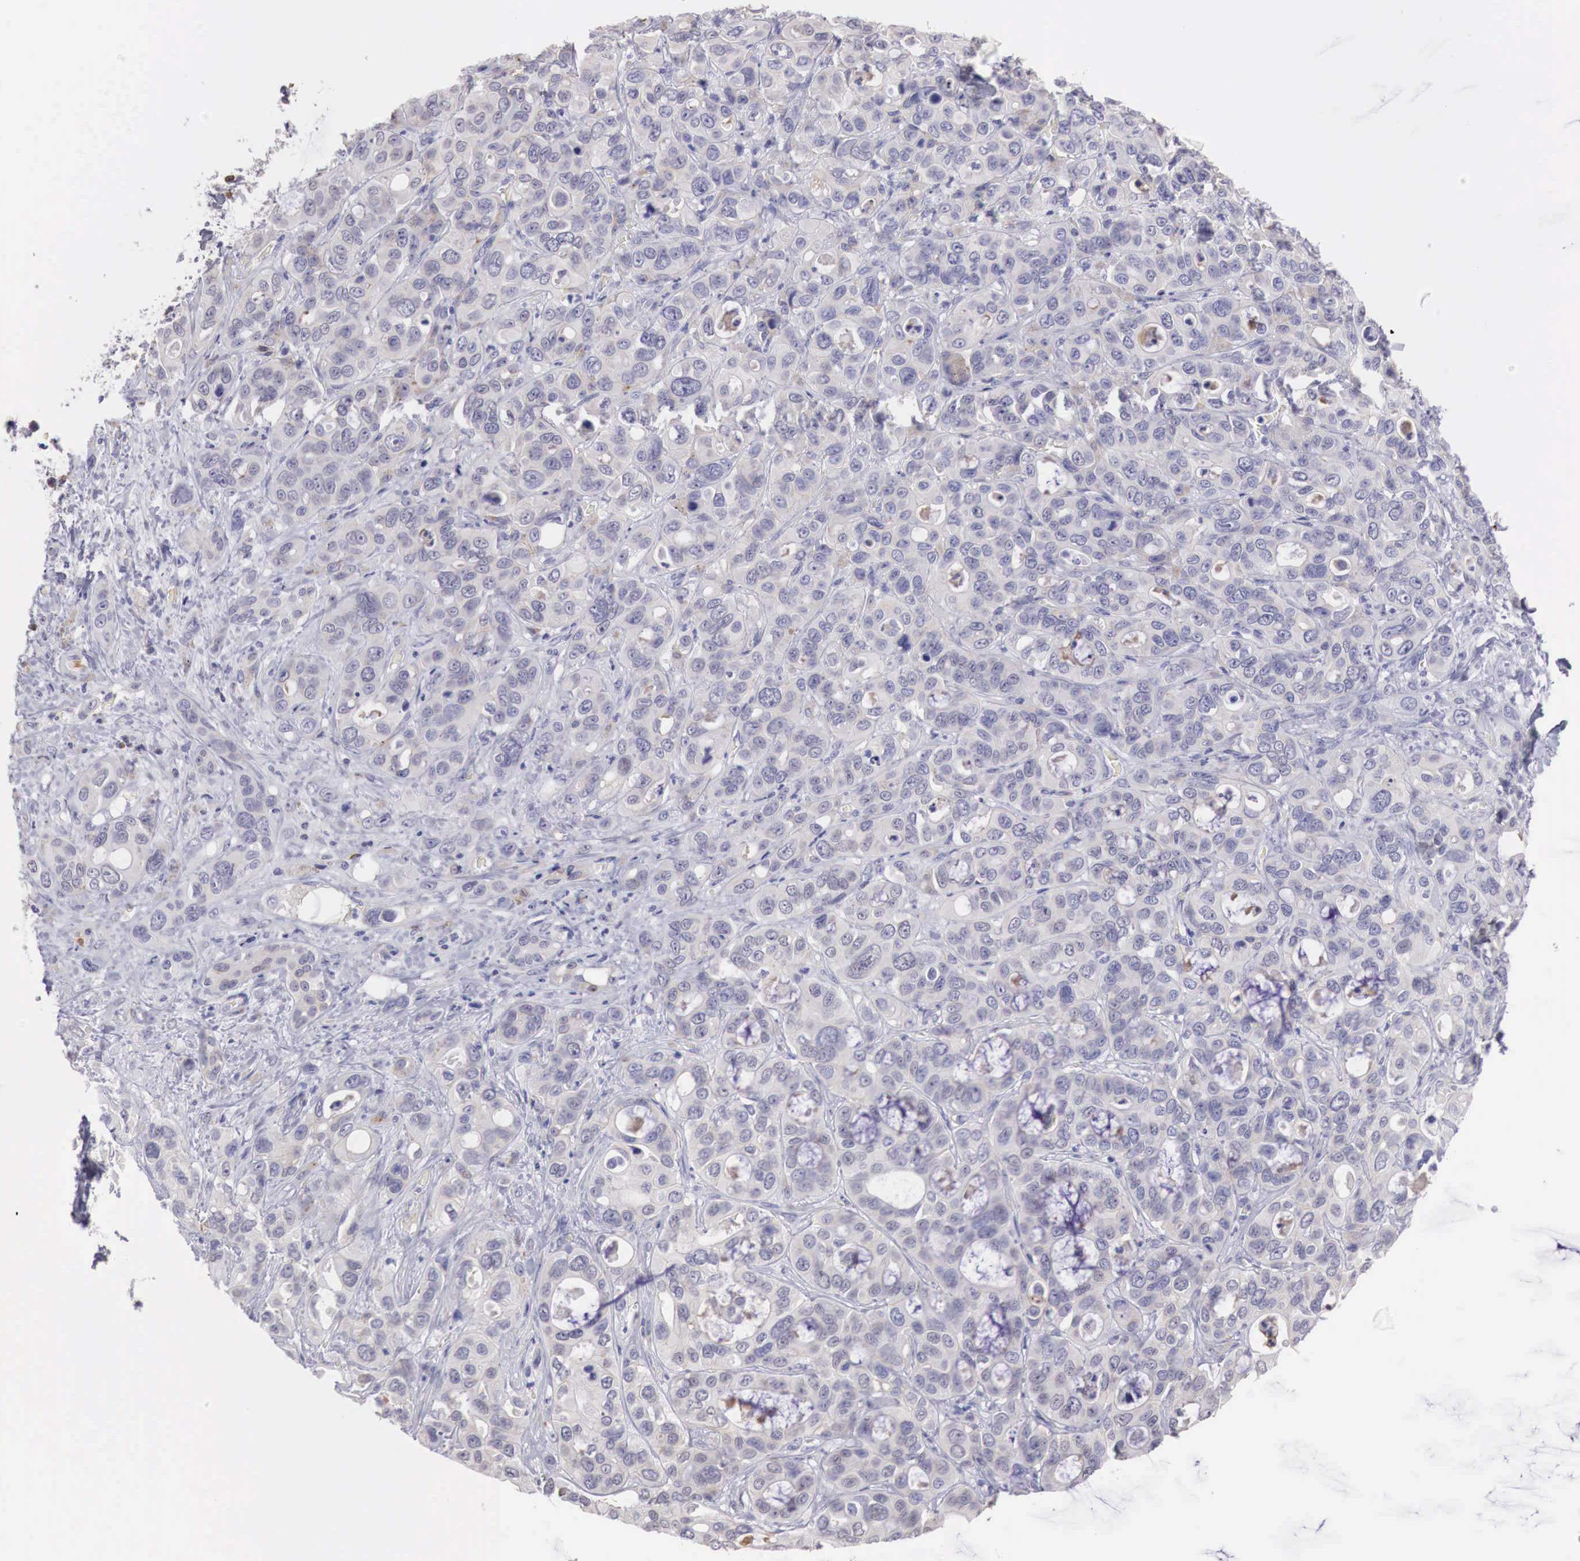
{"staining": {"intensity": "negative", "quantity": "none", "location": "none"}, "tissue": "liver cancer", "cell_type": "Tumor cells", "image_type": "cancer", "snomed": [{"axis": "morphology", "description": "Cholangiocarcinoma"}, {"axis": "topography", "description": "Liver"}], "caption": "The immunohistochemistry (IHC) micrograph has no significant expression in tumor cells of liver cancer (cholangiocarcinoma) tissue.", "gene": "XPNPEP2", "patient": {"sex": "female", "age": 79}}